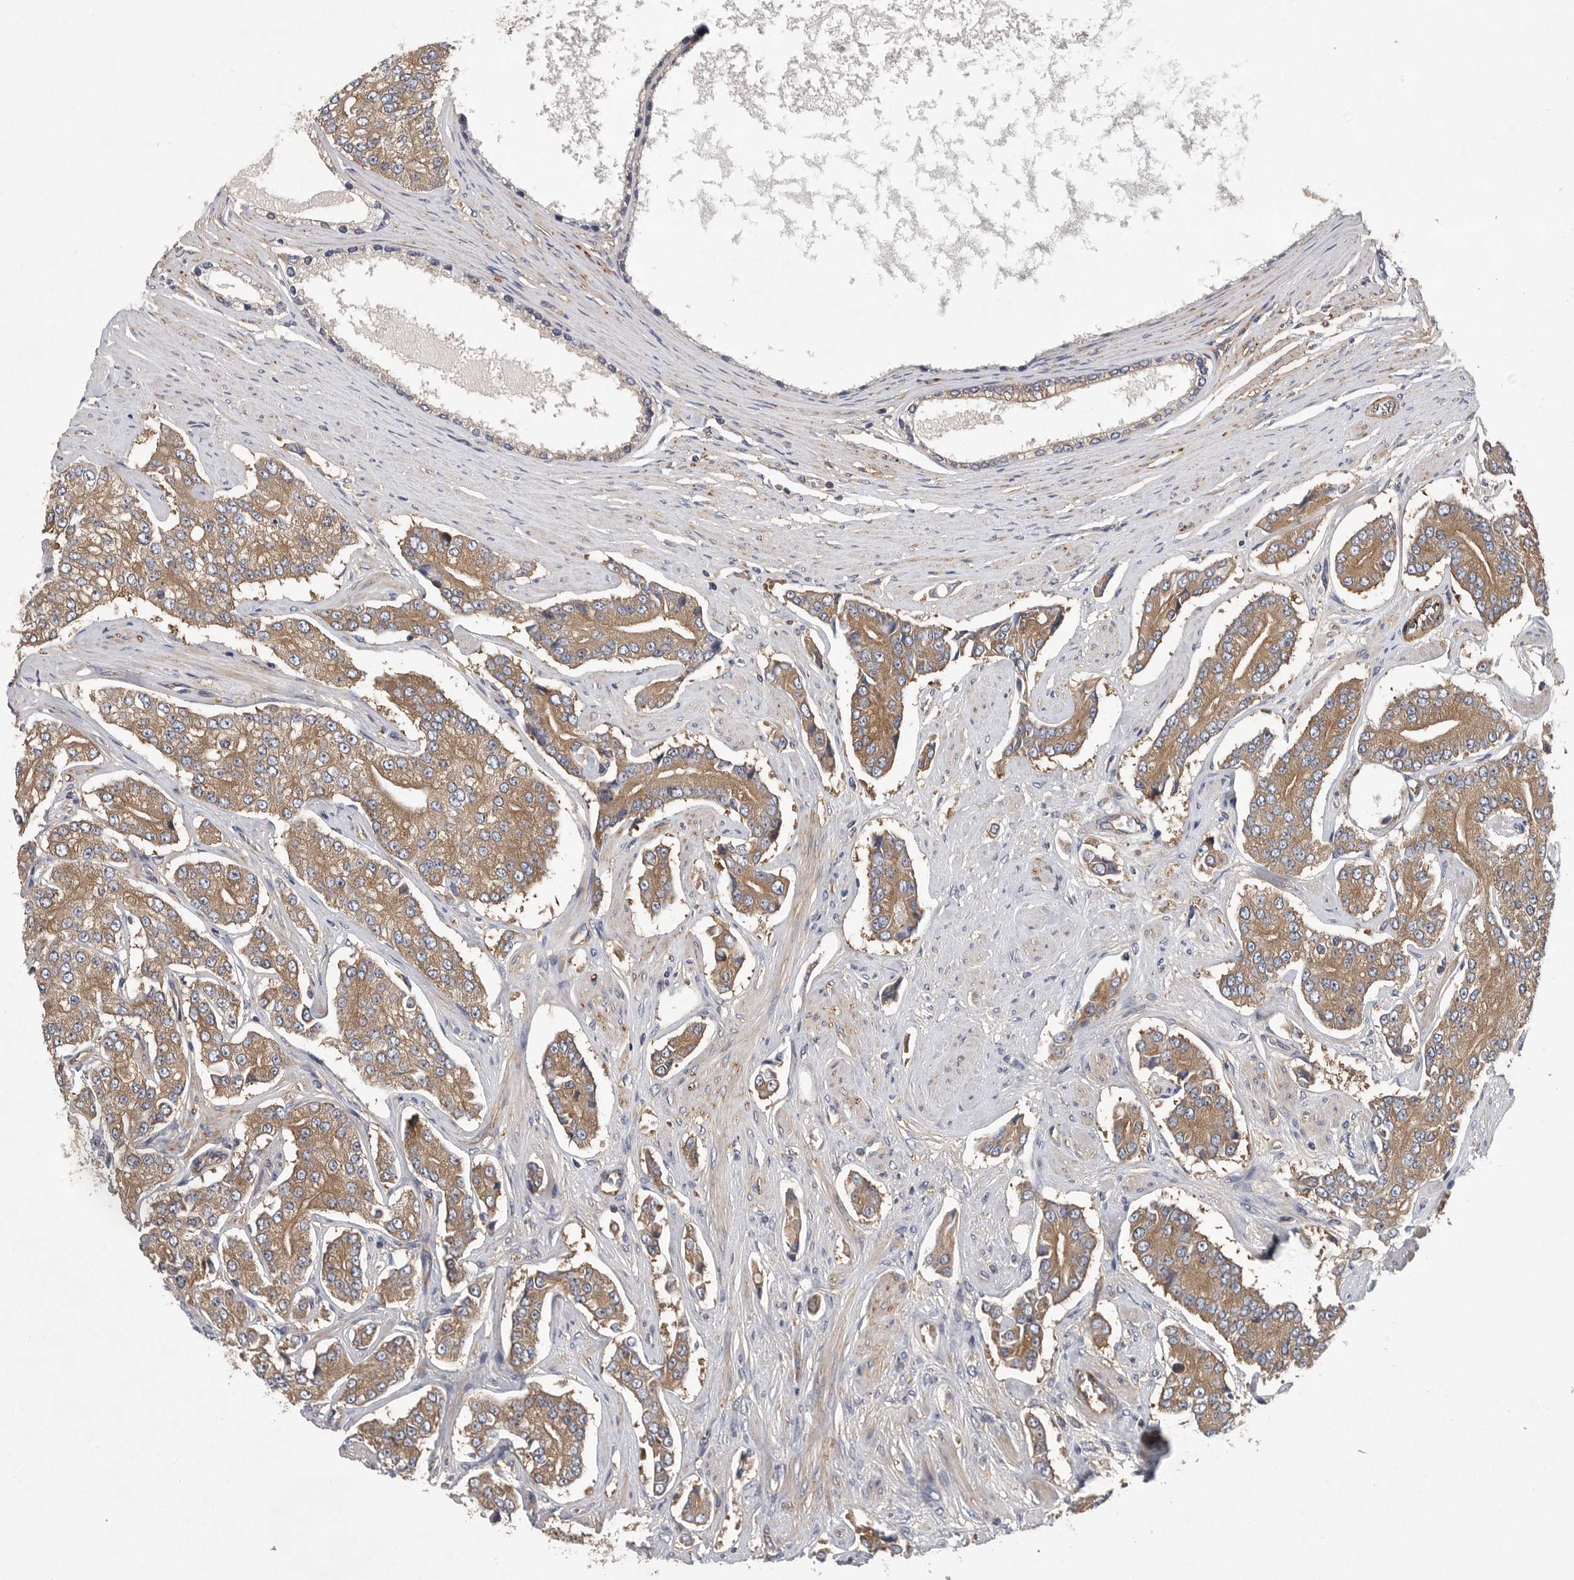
{"staining": {"intensity": "moderate", "quantity": ">75%", "location": "cytoplasmic/membranous"}, "tissue": "prostate cancer", "cell_type": "Tumor cells", "image_type": "cancer", "snomed": [{"axis": "morphology", "description": "Adenocarcinoma, High grade"}, {"axis": "topography", "description": "Prostate"}], "caption": "Moderate cytoplasmic/membranous protein staining is present in about >75% of tumor cells in prostate high-grade adenocarcinoma.", "gene": "OXR1", "patient": {"sex": "male", "age": 71}}